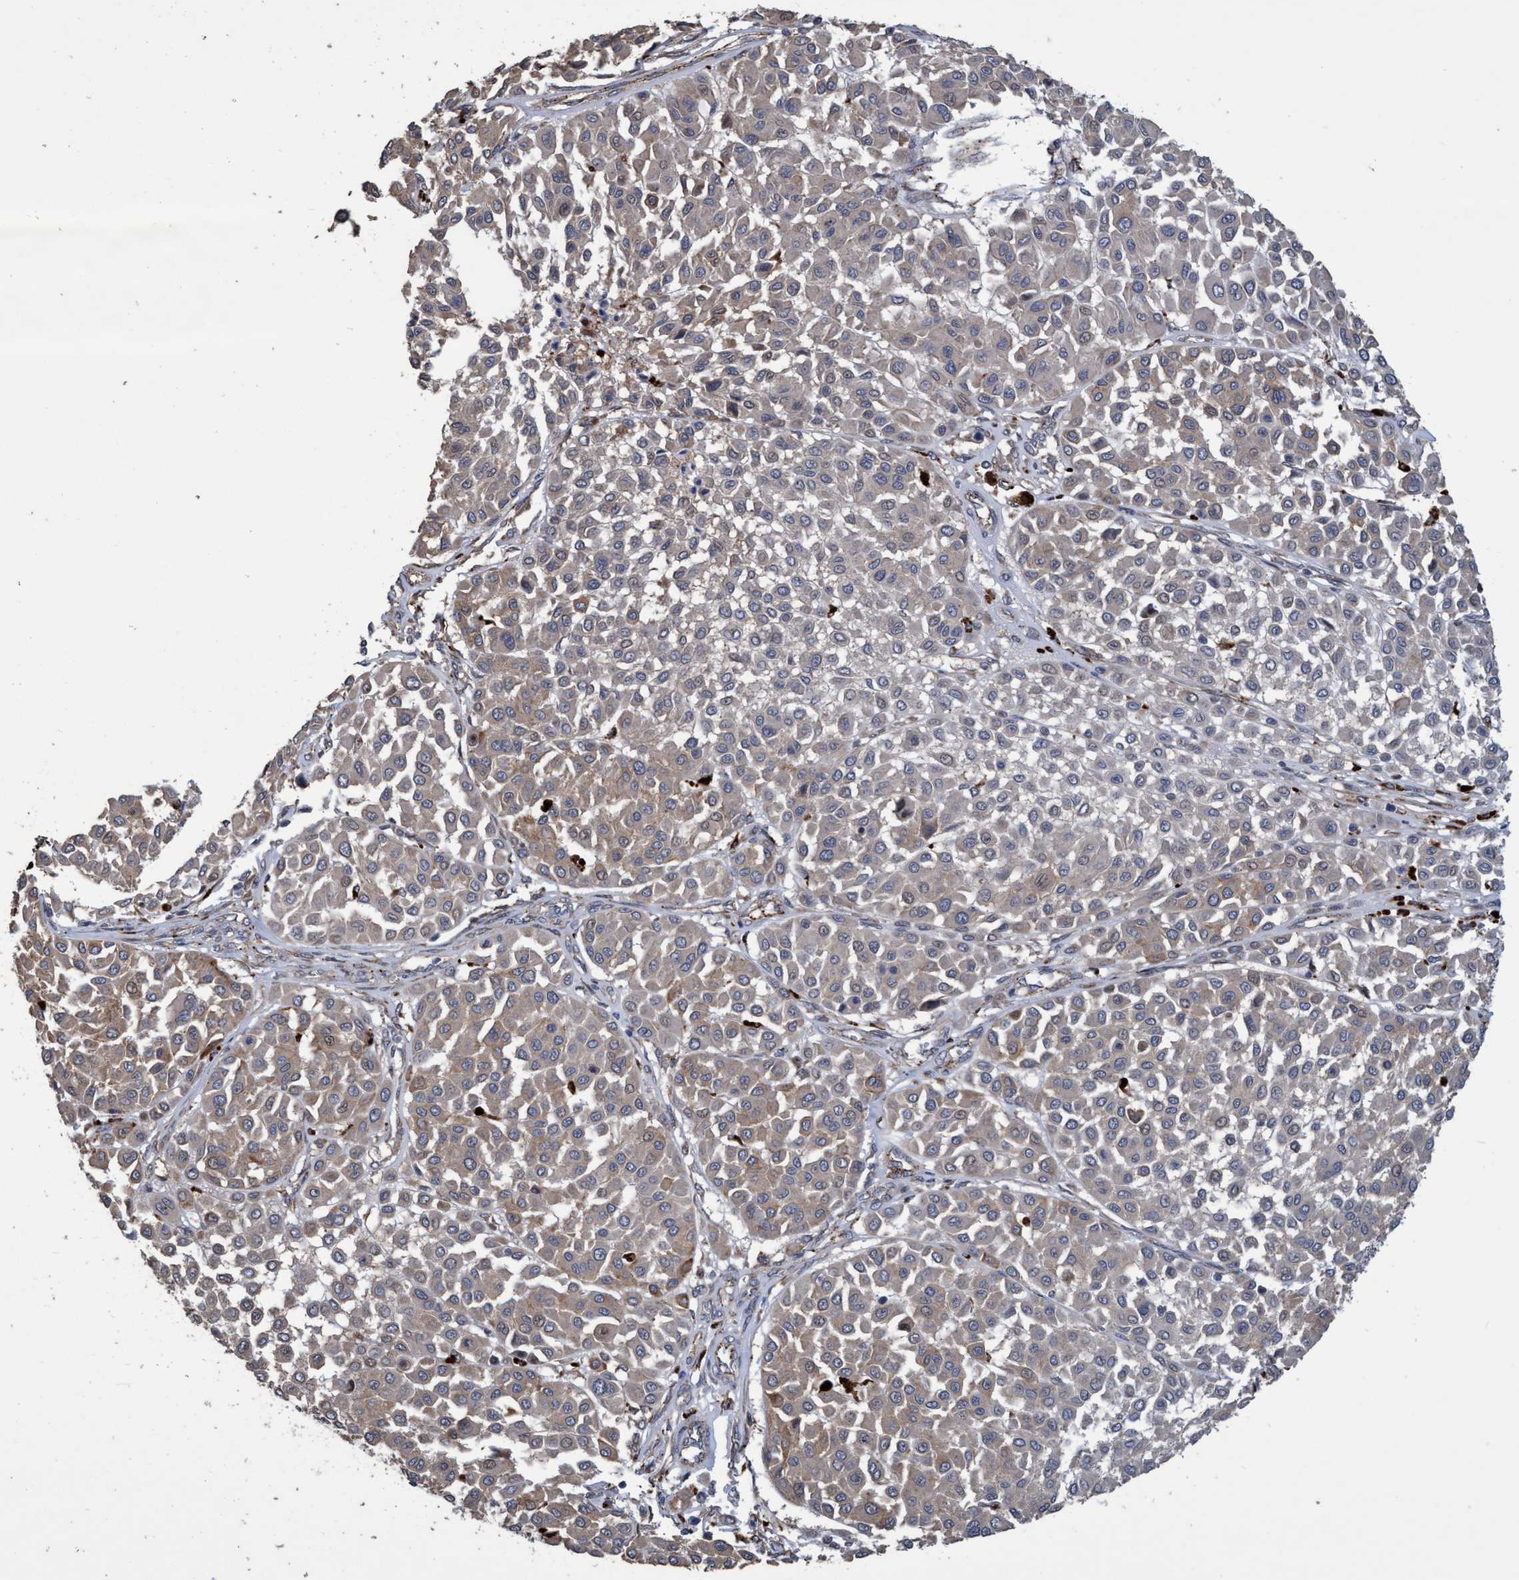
{"staining": {"intensity": "weak", "quantity": "25%-75%", "location": "cytoplasmic/membranous"}, "tissue": "melanoma", "cell_type": "Tumor cells", "image_type": "cancer", "snomed": [{"axis": "morphology", "description": "Malignant melanoma, Metastatic site"}, {"axis": "topography", "description": "Soft tissue"}], "caption": "Protein expression analysis of human melanoma reveals weak cytoplasmic/membranous staining in about 25%-75% of tumor cells.", "gene": "BBS9", "patient": {"sex": "male", "age": 41}}